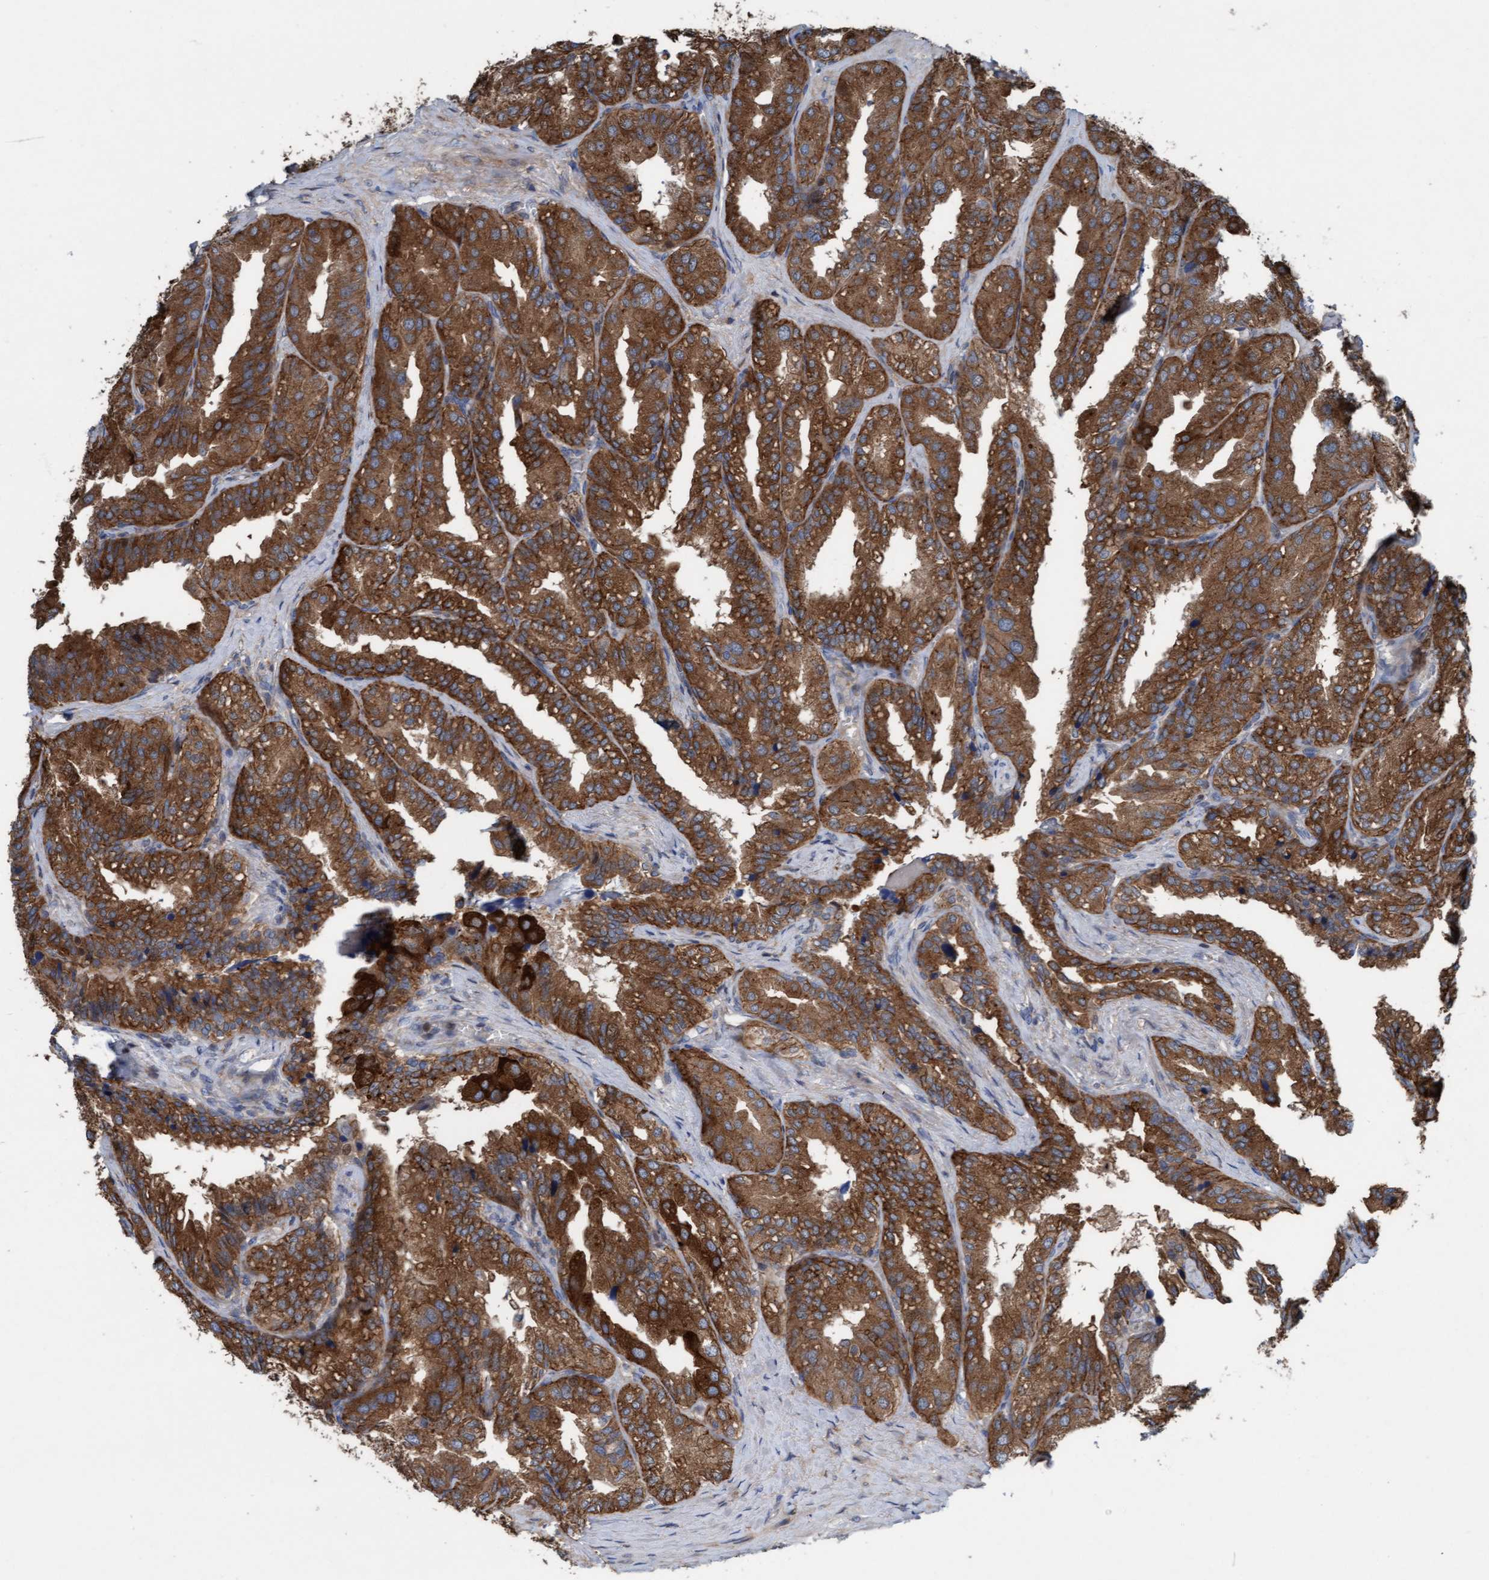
{"staining": {"intensity": "strong", "quantity": ">75%", "location": "cytoplasmic/membranous"}, "tissue": "seminal vesicle", "cell_type": "Glandular cells", "image_type": "normal", "snomed": [{"axis": "morphology", "description": "Normal tissue, NOS"}, {"axis": "topography", "description": "Prostate"}, {"axis": "topography", "description": "Seminal veicle"}], "caption": "This image reveals unremarkable seminal vesicle stained with immunohistochemistry to label a protein in brown. The cytoplasmic/membranous of glandular cells show strong positivity for the protein. Nuclei are counter-stained blue.", "gene": "KLHL26", "patient": {"sex": "male", "age": 51}}